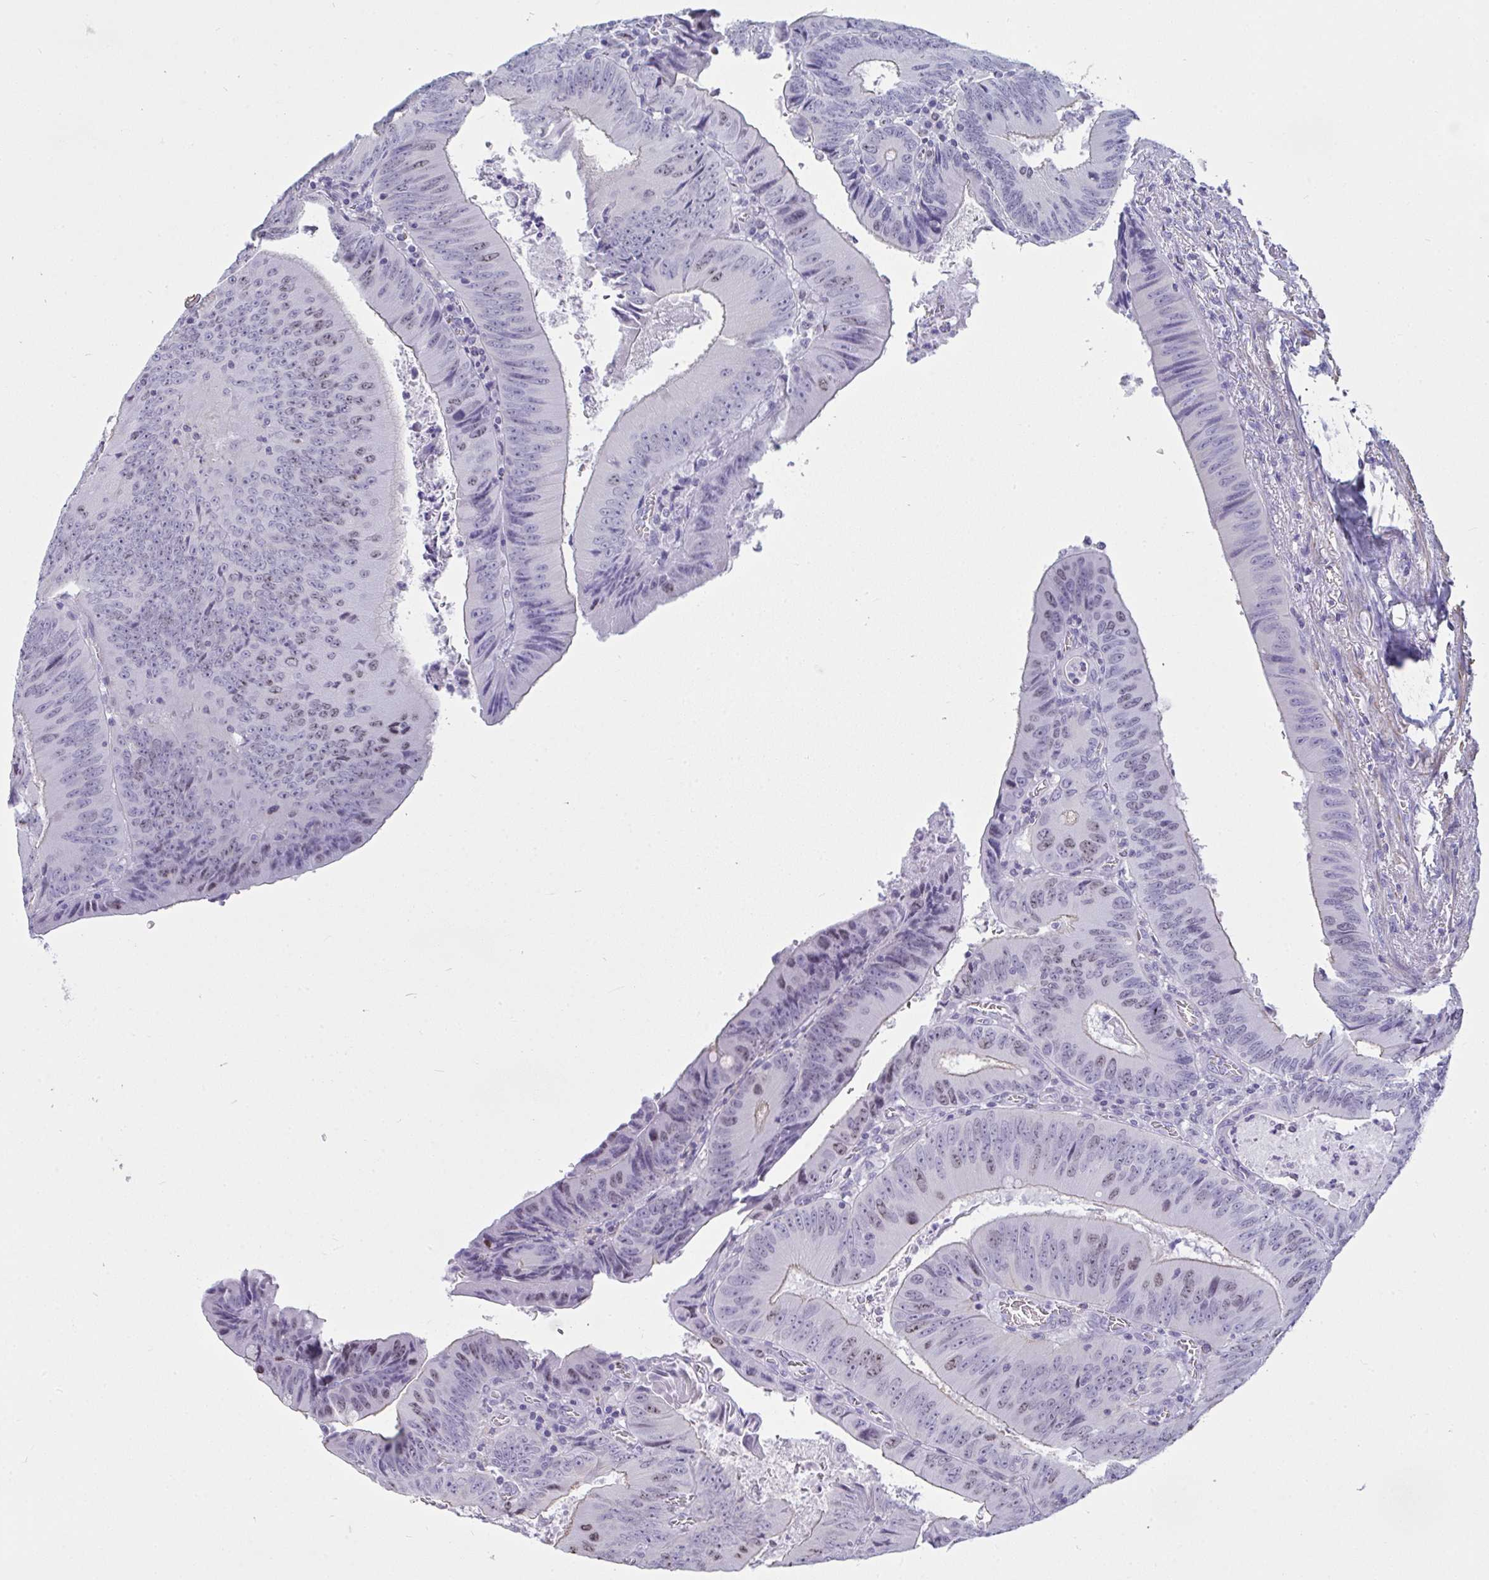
{"staining": {"intensity": "negative", "quantity": "none", "location": "none"}, "tissue": "colorectal cancer", "cell_type": "Tumor cells", "image_type": "cancer", "snomed": [{"axis": "morphology", "description": "Adenocarcinoma, NOS"}, {"axis": "topography", "description": "Rectum"}], "caption": "Immunohistochemical staining of human colorectal adenocarcinoma demonstrates no significant staining in tumor cells. Brightfield microscopy of immunohistochemistry stained with DAB (3,3'-diaminobenzidine) (brown) and hematoxylin (blue), captured at high magnification.", "gene": "SUZ12", "patient": {"sex": "female", "age": 72}}